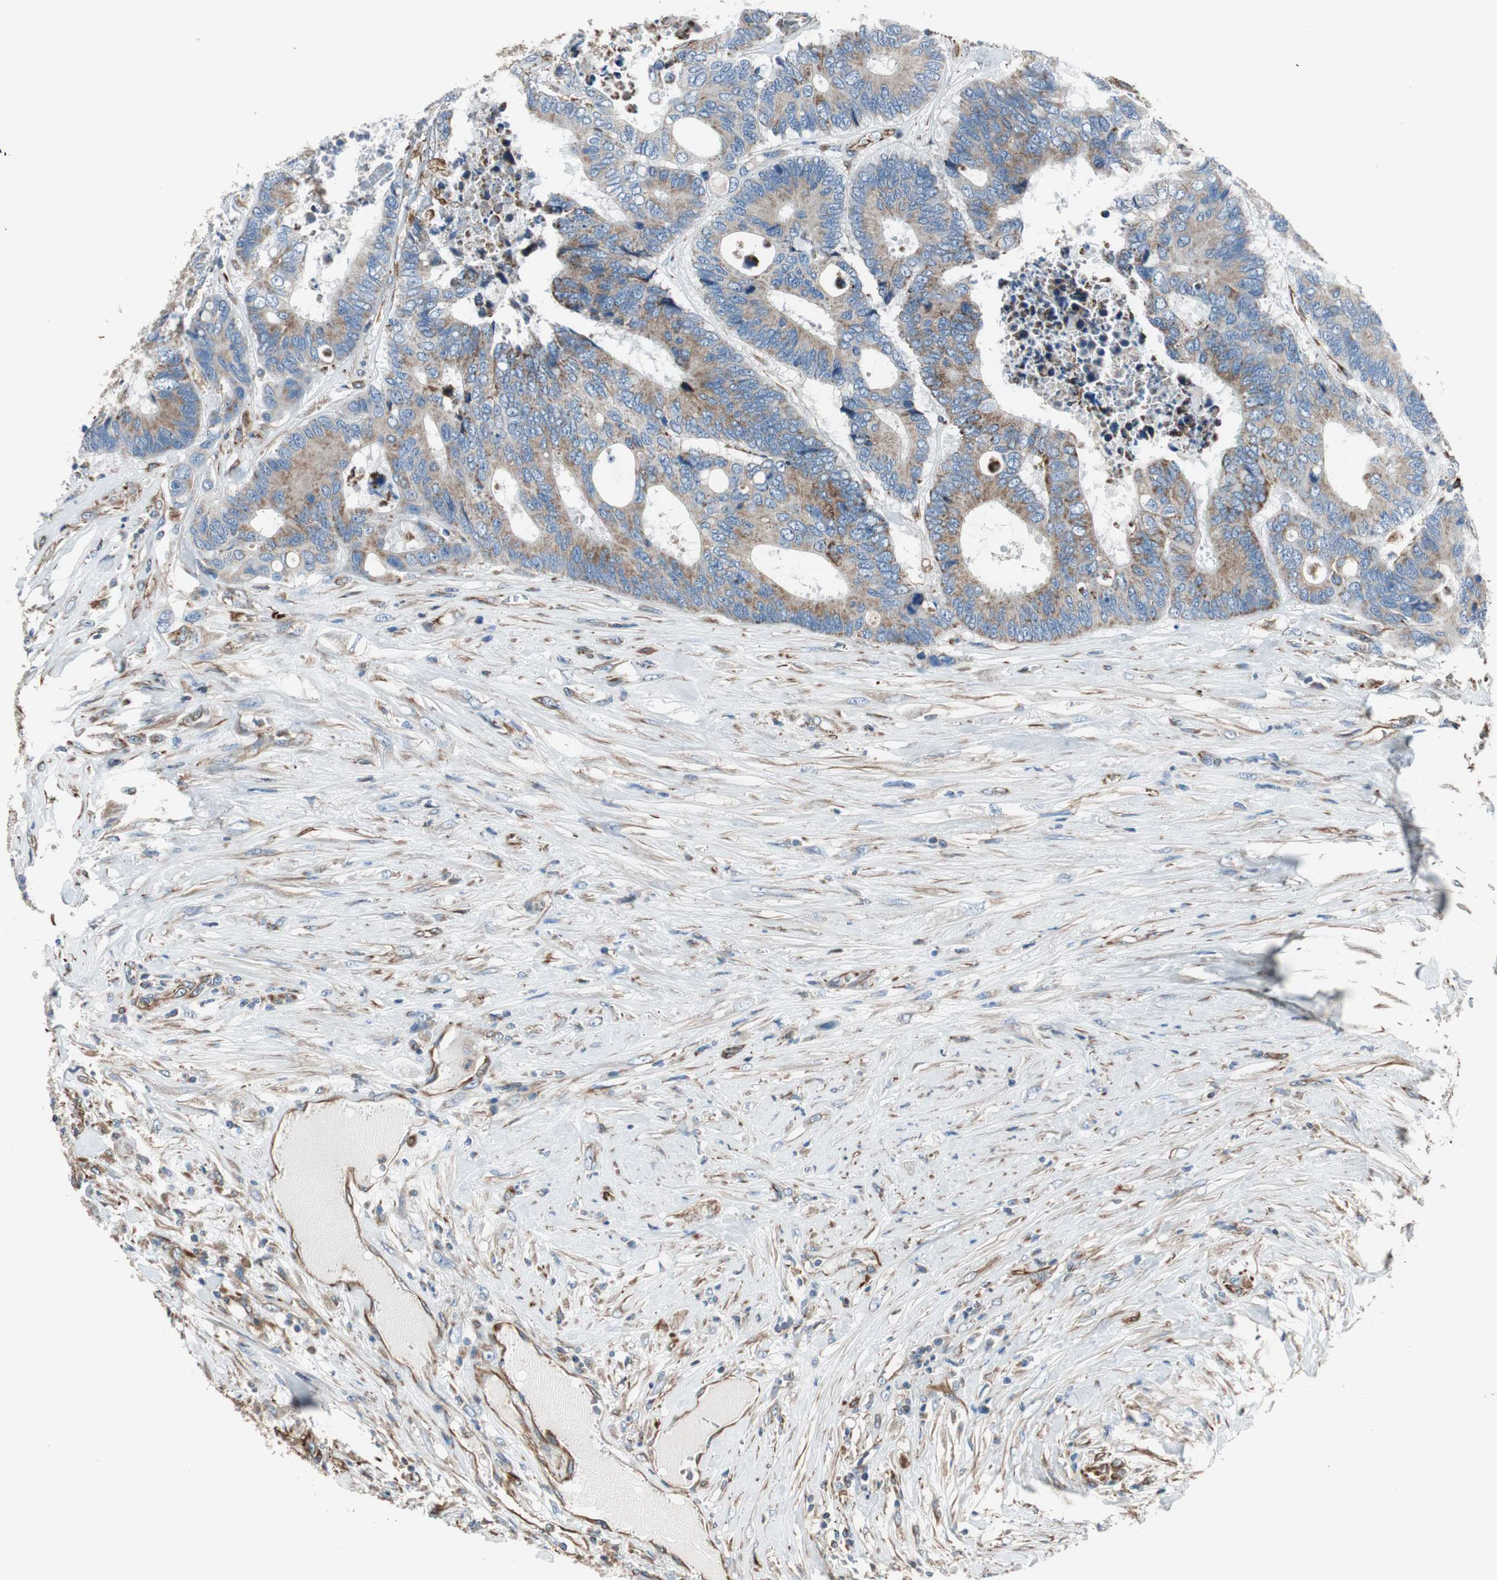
{"staining": {"intensity": "weak", "quantity": ">75%", "location": "cytoplasmic/membranous"}, "tissue": "colorectal cancer", "cell_type": "Tumor cells", "image_type": "cancer", "snomed": [{"axis": "morphology", "description": "Adenocarcinoma, NOS"}, {"axis": "topography", "description": "Rectum"}], "caption": "Adenocarcinoma (colorectal) tissue demonstrates weak cytoplasmic/membranous positivity in about >75% of tumor cells", "gene": "SRCIN1", "patient": {"sex": "male", "age": 55}}